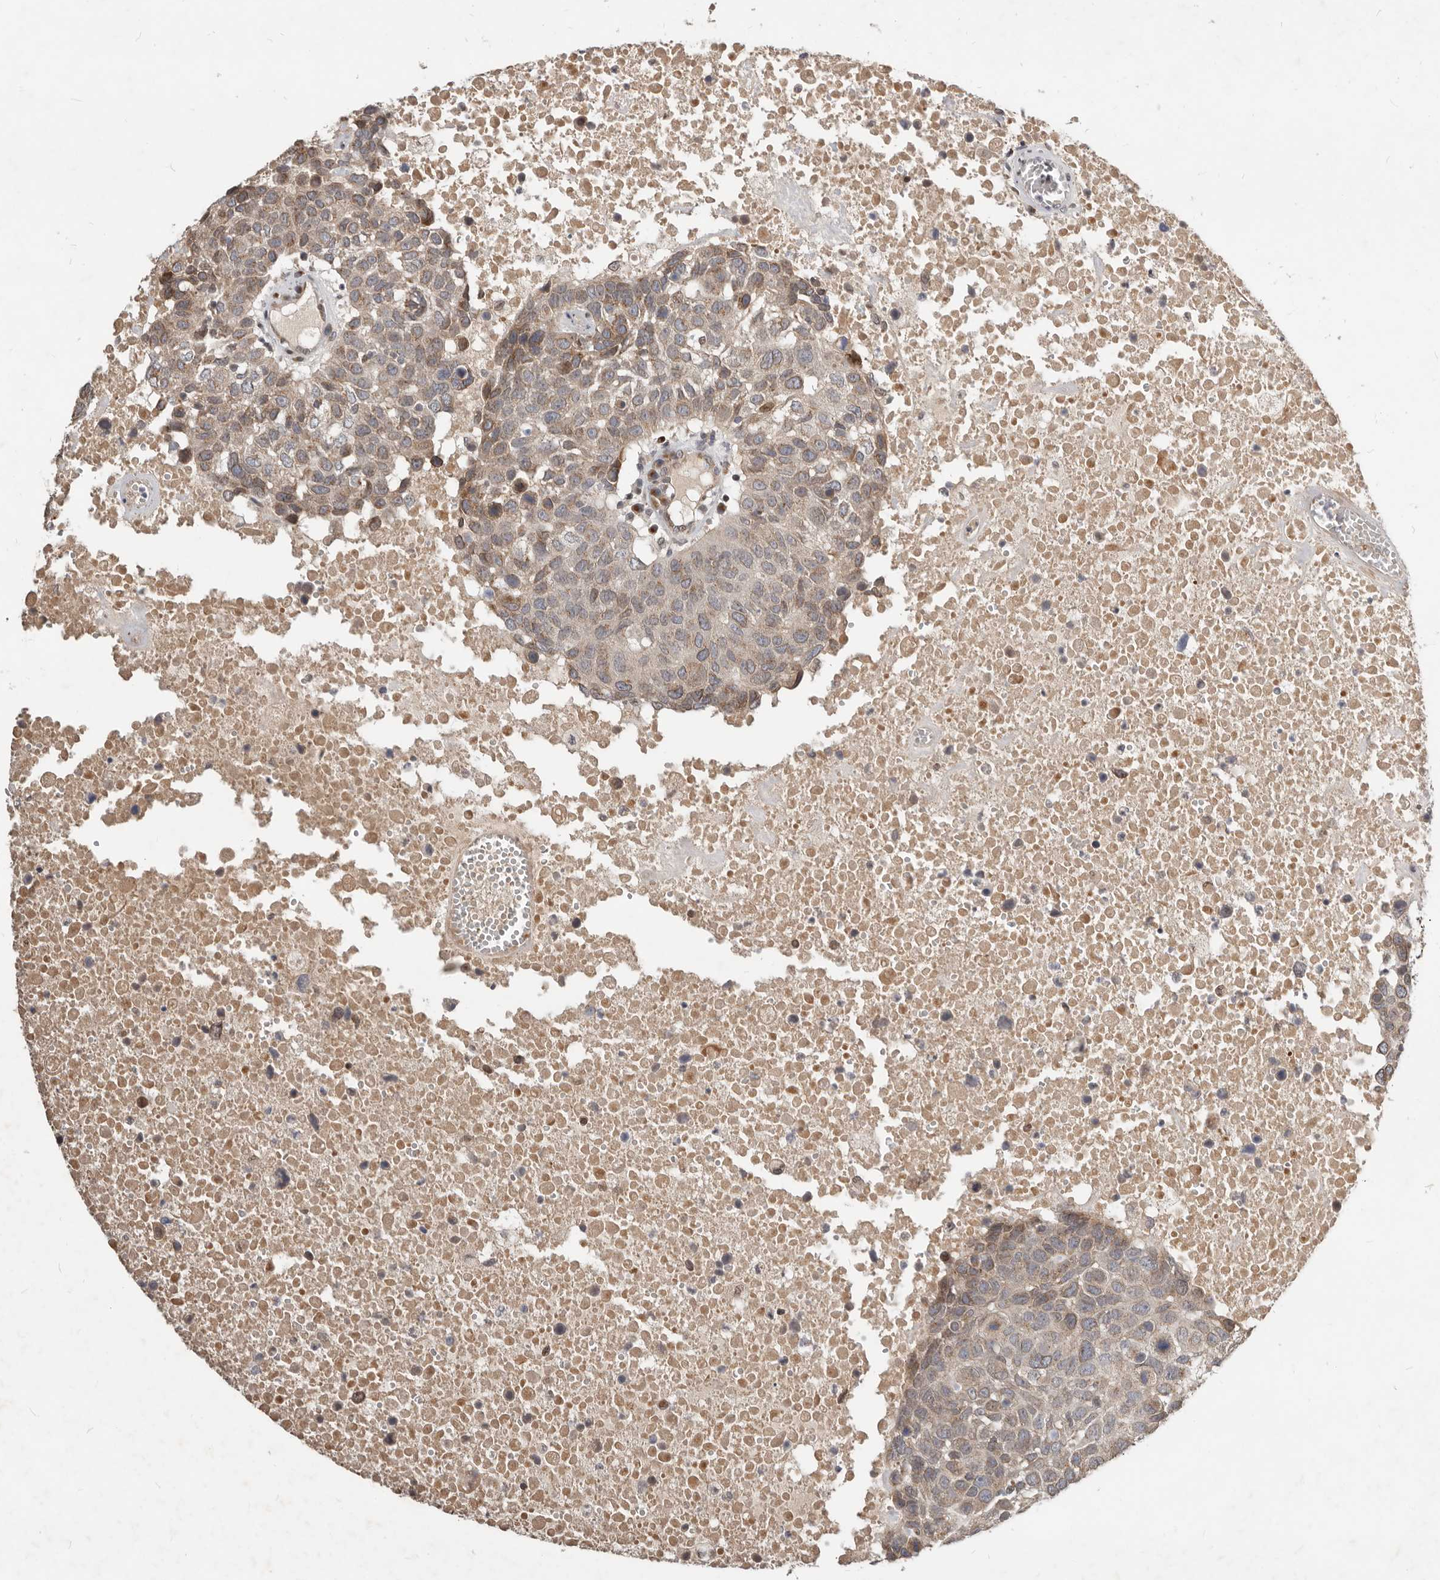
{"staining": {"intensity": "moderate", "quantity": "25%-75%", "location": "cytoplasmic/membranous"}, "tissue": "head and neck cancer", "cell_type": "Tumor cells", "image_type": "cancer", "snomed": [{"axis": "morphology", "description": "Squamous cell carcinoma, NOS"}, {"axis": "topography", "description": "Head-Neck"}], "caption": "Immunohistochemistry (IHC) staining of head and neck squamous cell carcinoma, which displays medium levels of moderate cytoplasmic/membranous expression in approximately 25%-75% of tumor cells indicating moderate cytoplasmic/membranous protein staining. The staining was performed using DAB (brown) for protein detection and nuclei were counterstained in hematoxylin (blue).", "gene": "NPY4R", "patient": {"sex": "male", "age": 66}}